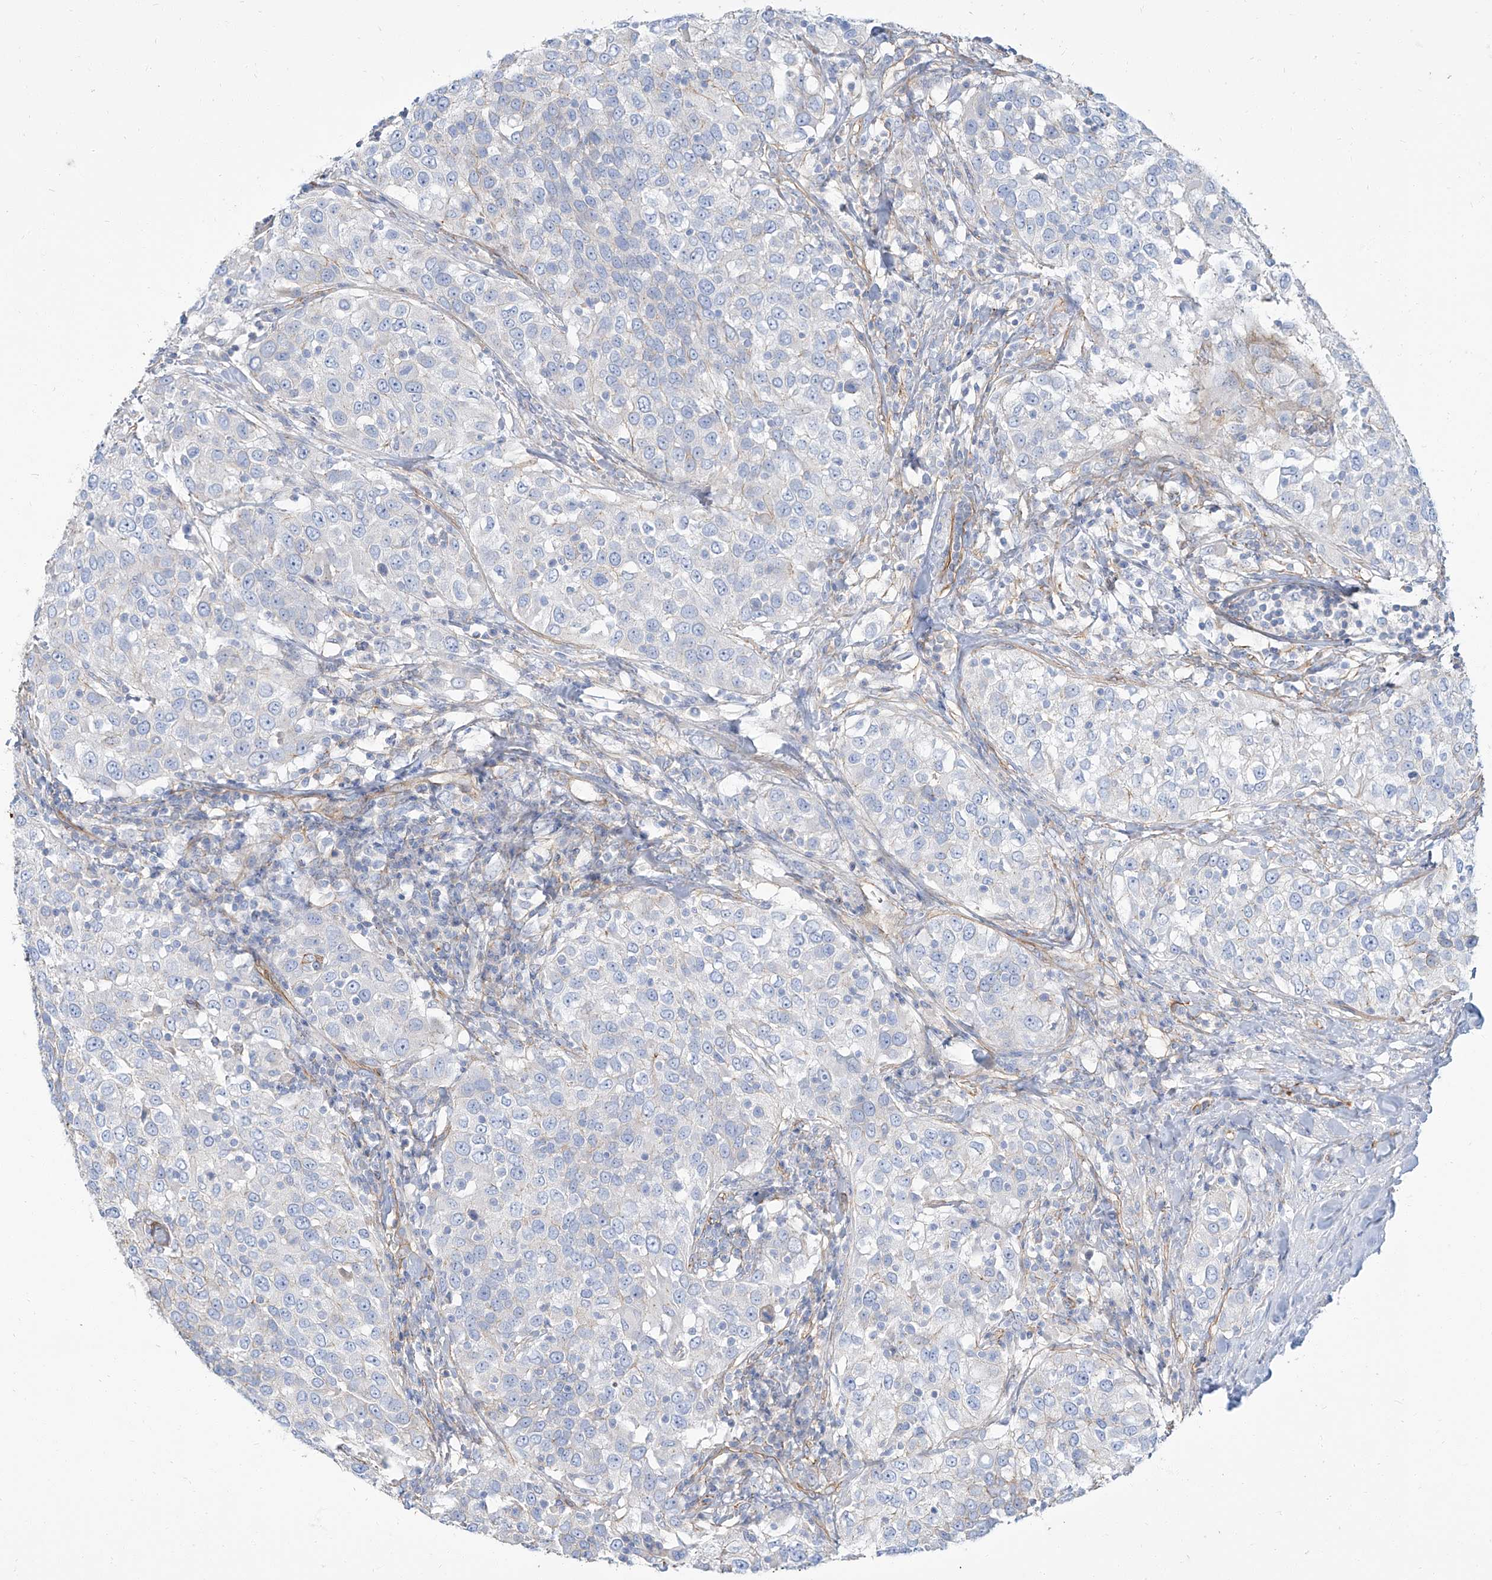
{"staining": {"intensity": "negative", "quantity": "none", "location": "none"}, "tissue": "urothelial cancer", "cell_type": "Tumor cells", "image_type": "cancer", "snomed": [{"axis": "morphology", "description": "Urothelial carcinoma, High grade"}, {"axis": "topography", "description": "Urinary bladder"}], "caption": "Immunohistochemistry micrograph of neoplastic tissue: human urothelial cancer stained with DAB demonstrates no significant protein expression in tumor cells.", "gene": "TXLNB", "patient": {"sex": "female", "age": 80}}